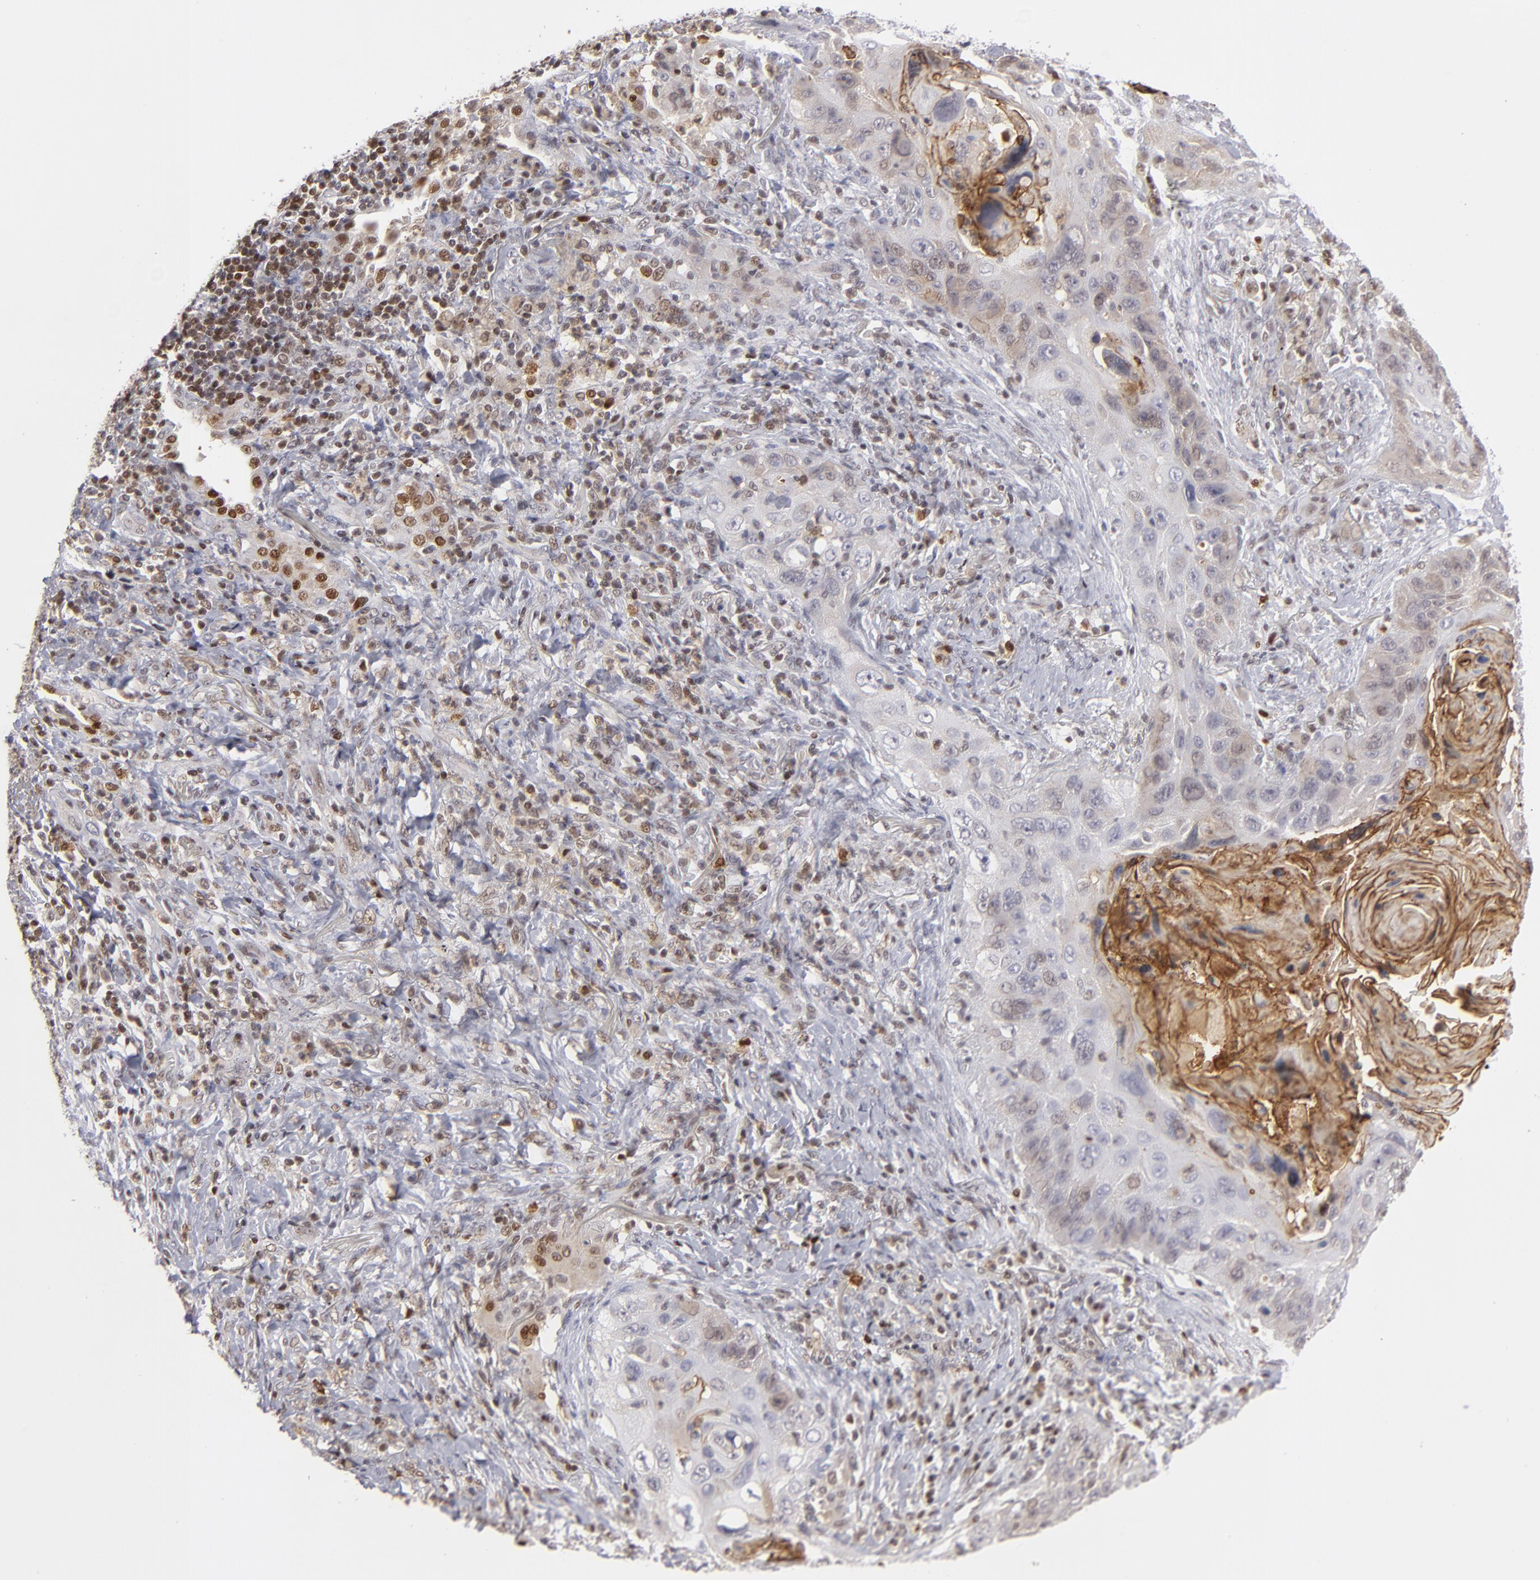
{"staining": {"intensity": "weak", "quantity": "<25%", "location": "cytoplasmic/membranous,nuclear"}, "tissue": "lung cancer", "cell_type": "Tumor cells", "image_type": "cancer", "snomed": [{"axis": "morphology", "description": "Squamous cell carcinoma, NOS"}, {"axis": "topography", "description": "Lung"}], "caption": "IHC of lung squamous cell carcinoma exhibits no positivity in tumor cells.", "gene": "GSR", "patient": {"sex": "female", "age": 67}}